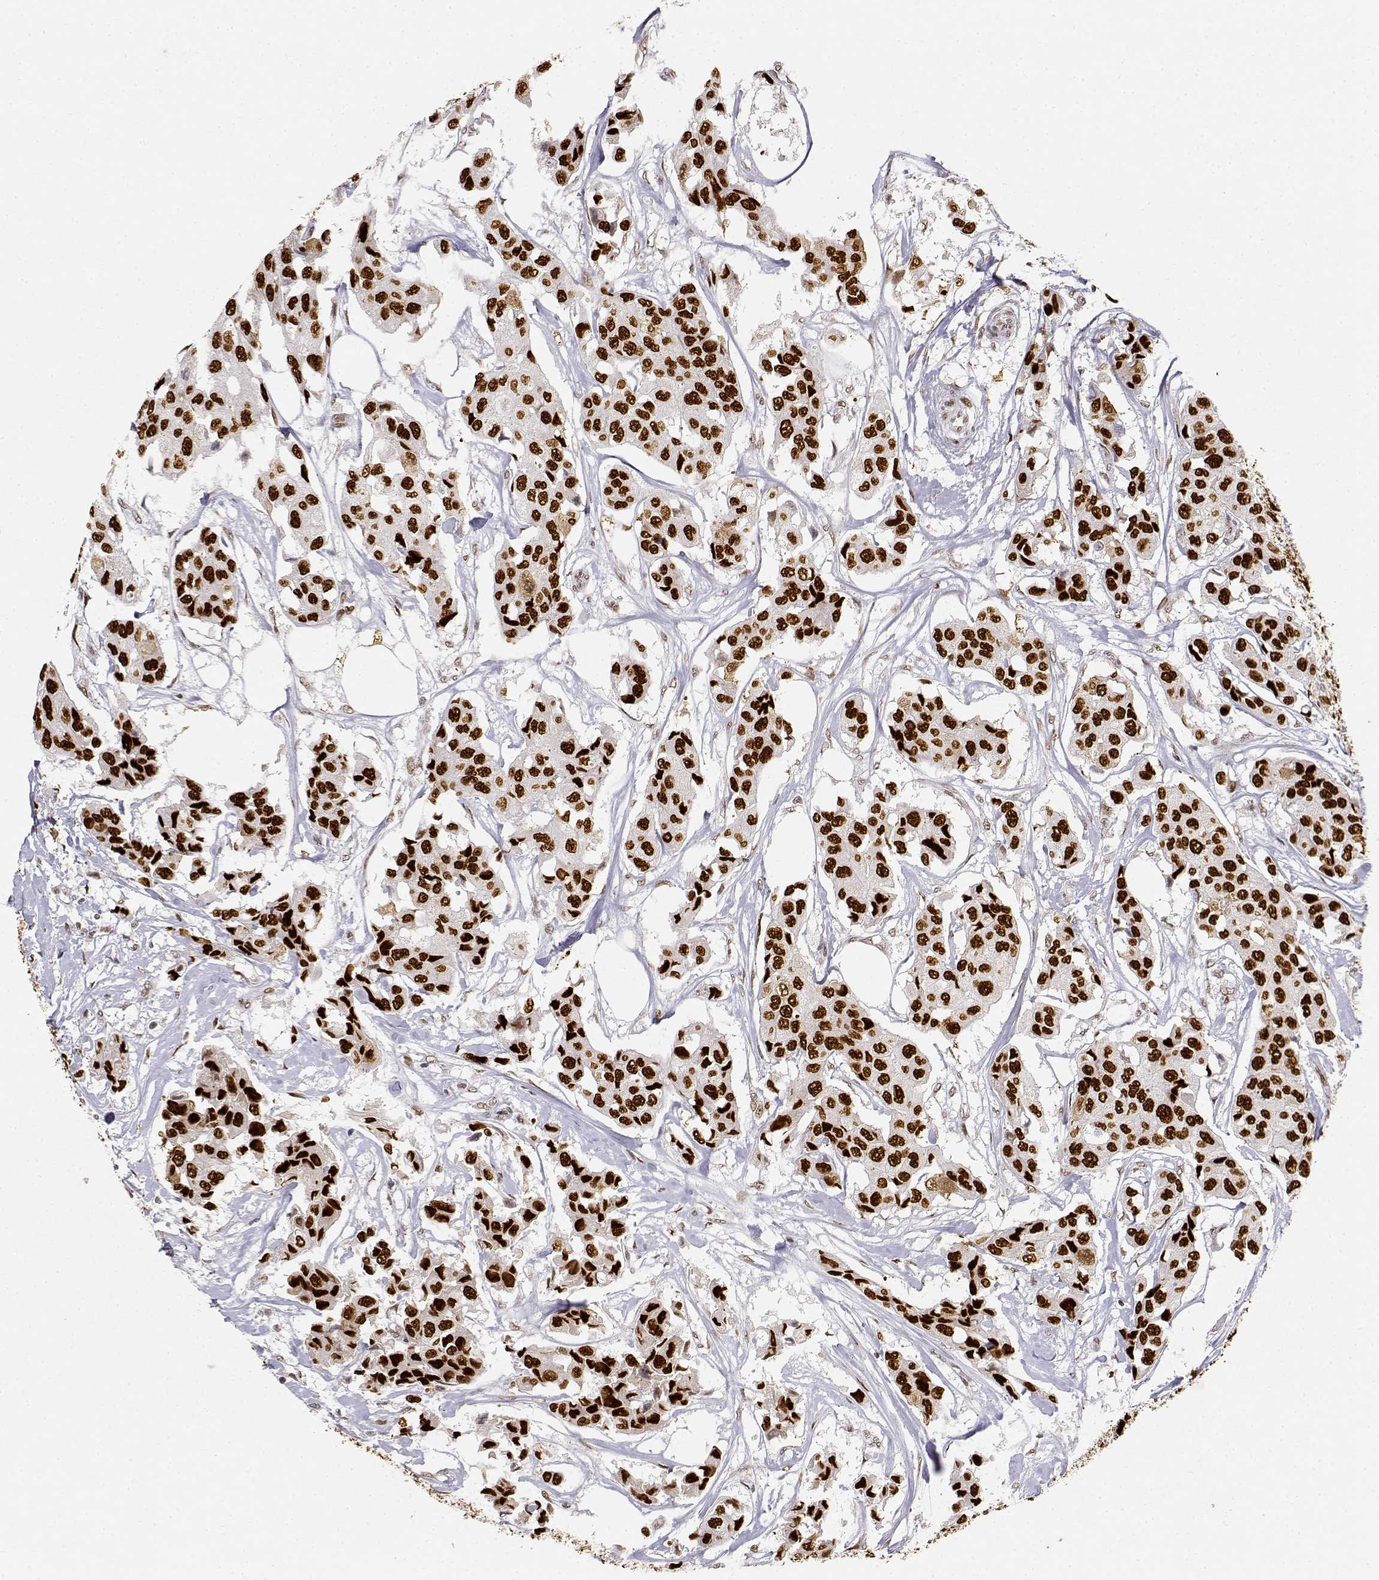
{"staining": {"intensity": "strong", "quantity": ">75%", "location": "nuclear"}, "tissue": "breast cancer", "cell_type": "Tumor cells", "image_type": "cancer", "snomed": [{"axis": "morphology", "description": "Duct carcinoma"}, {"axis": "topography", "description": "Breast"}, {"axis": "topography", "description": "Lymph node"}], "caption": "Strong nuclear positivity for a protein is seen in approximately >75% of tumor cells of breast cancer (invasive ductal carcinoma) using IHC.", "gene": "RSF1", "patient": {"sex": "female", "age": 80}}